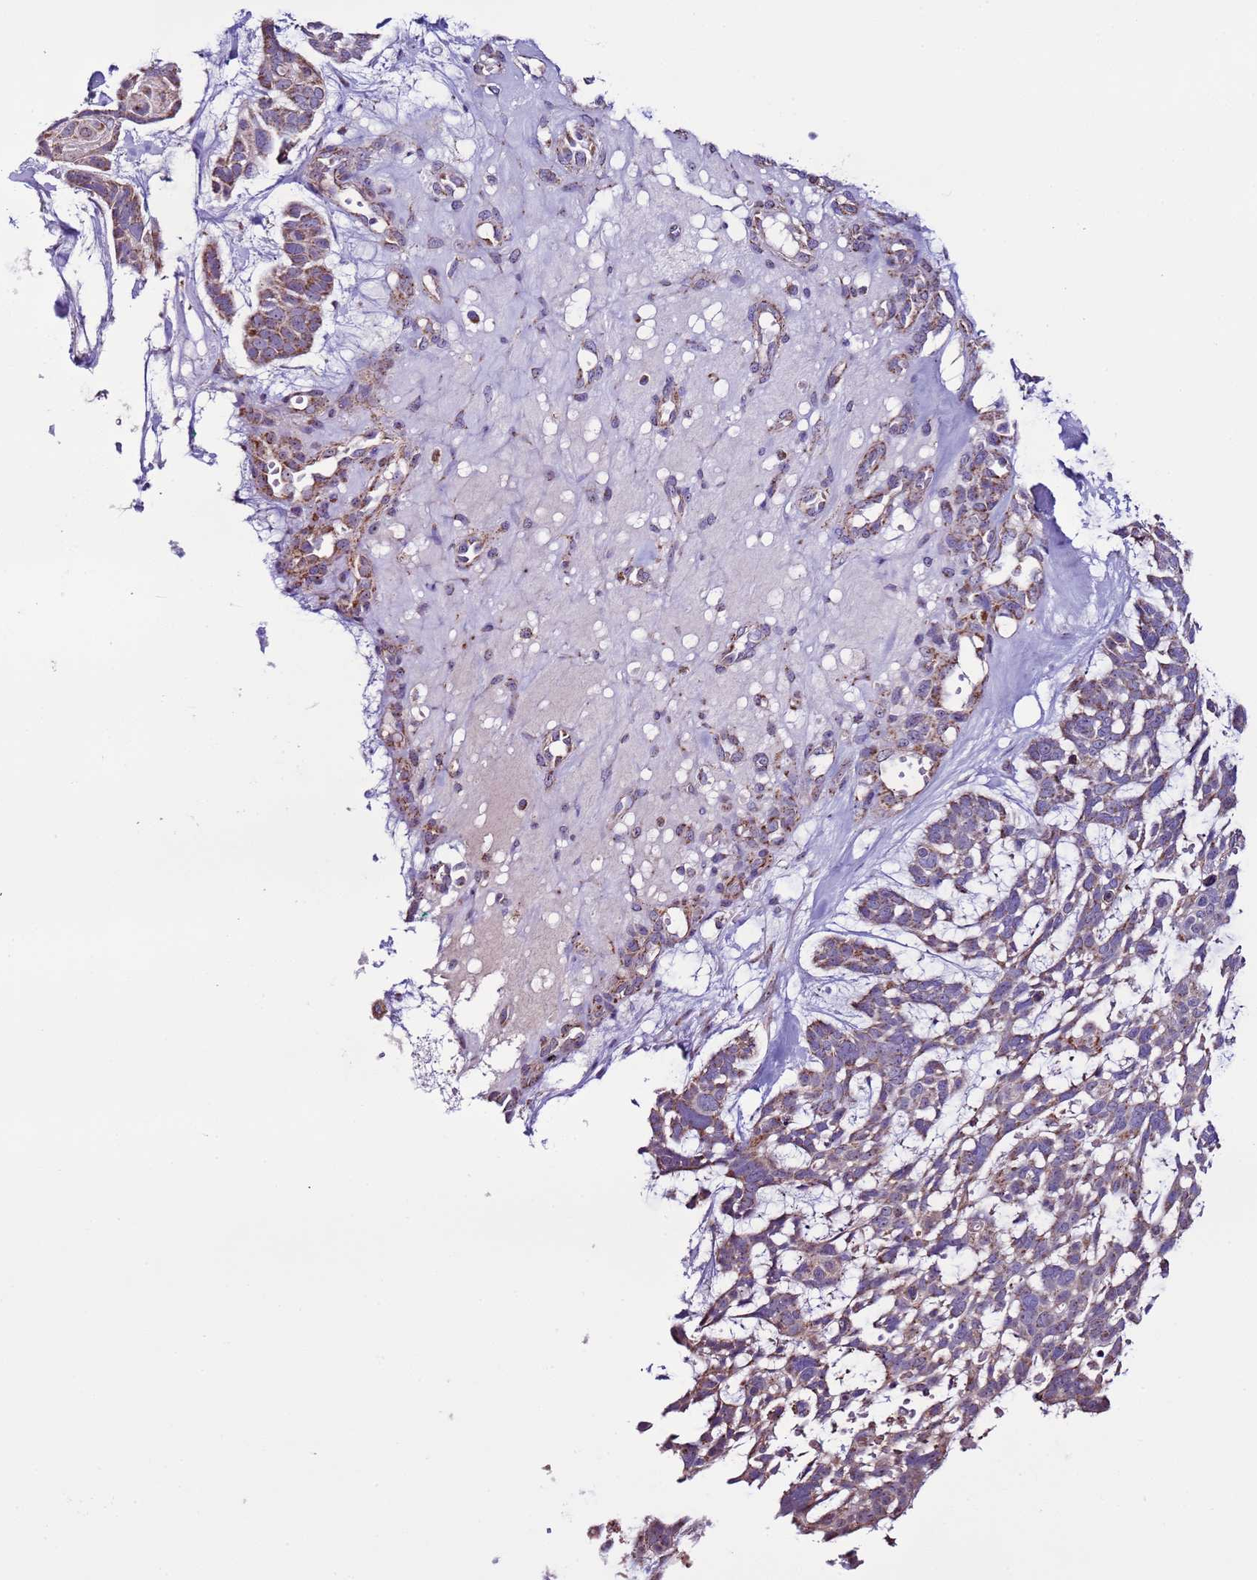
{"staining": {"intensity": "moderate", "quantity": ">75%", "location": "cytoplasmic/membranous"}, "tissue": "skin cancer", "cell_type": "Tumor cells", "image_type": "cancer", "snomed": [{"axis": "morphology", "description": "Basal cell carcinoma"}, {"axis": "topography", "description": "Skin"}], "caption": "This histopathology image shows immunohistochemistry (IHC) staining of human skin basal cell carcinoma, with medium moderate cytoplasmic/membranous staining in about >75% of tumor cells.", "gene": "UEVLD", "patient": {"sex": "male", "age": 88}}